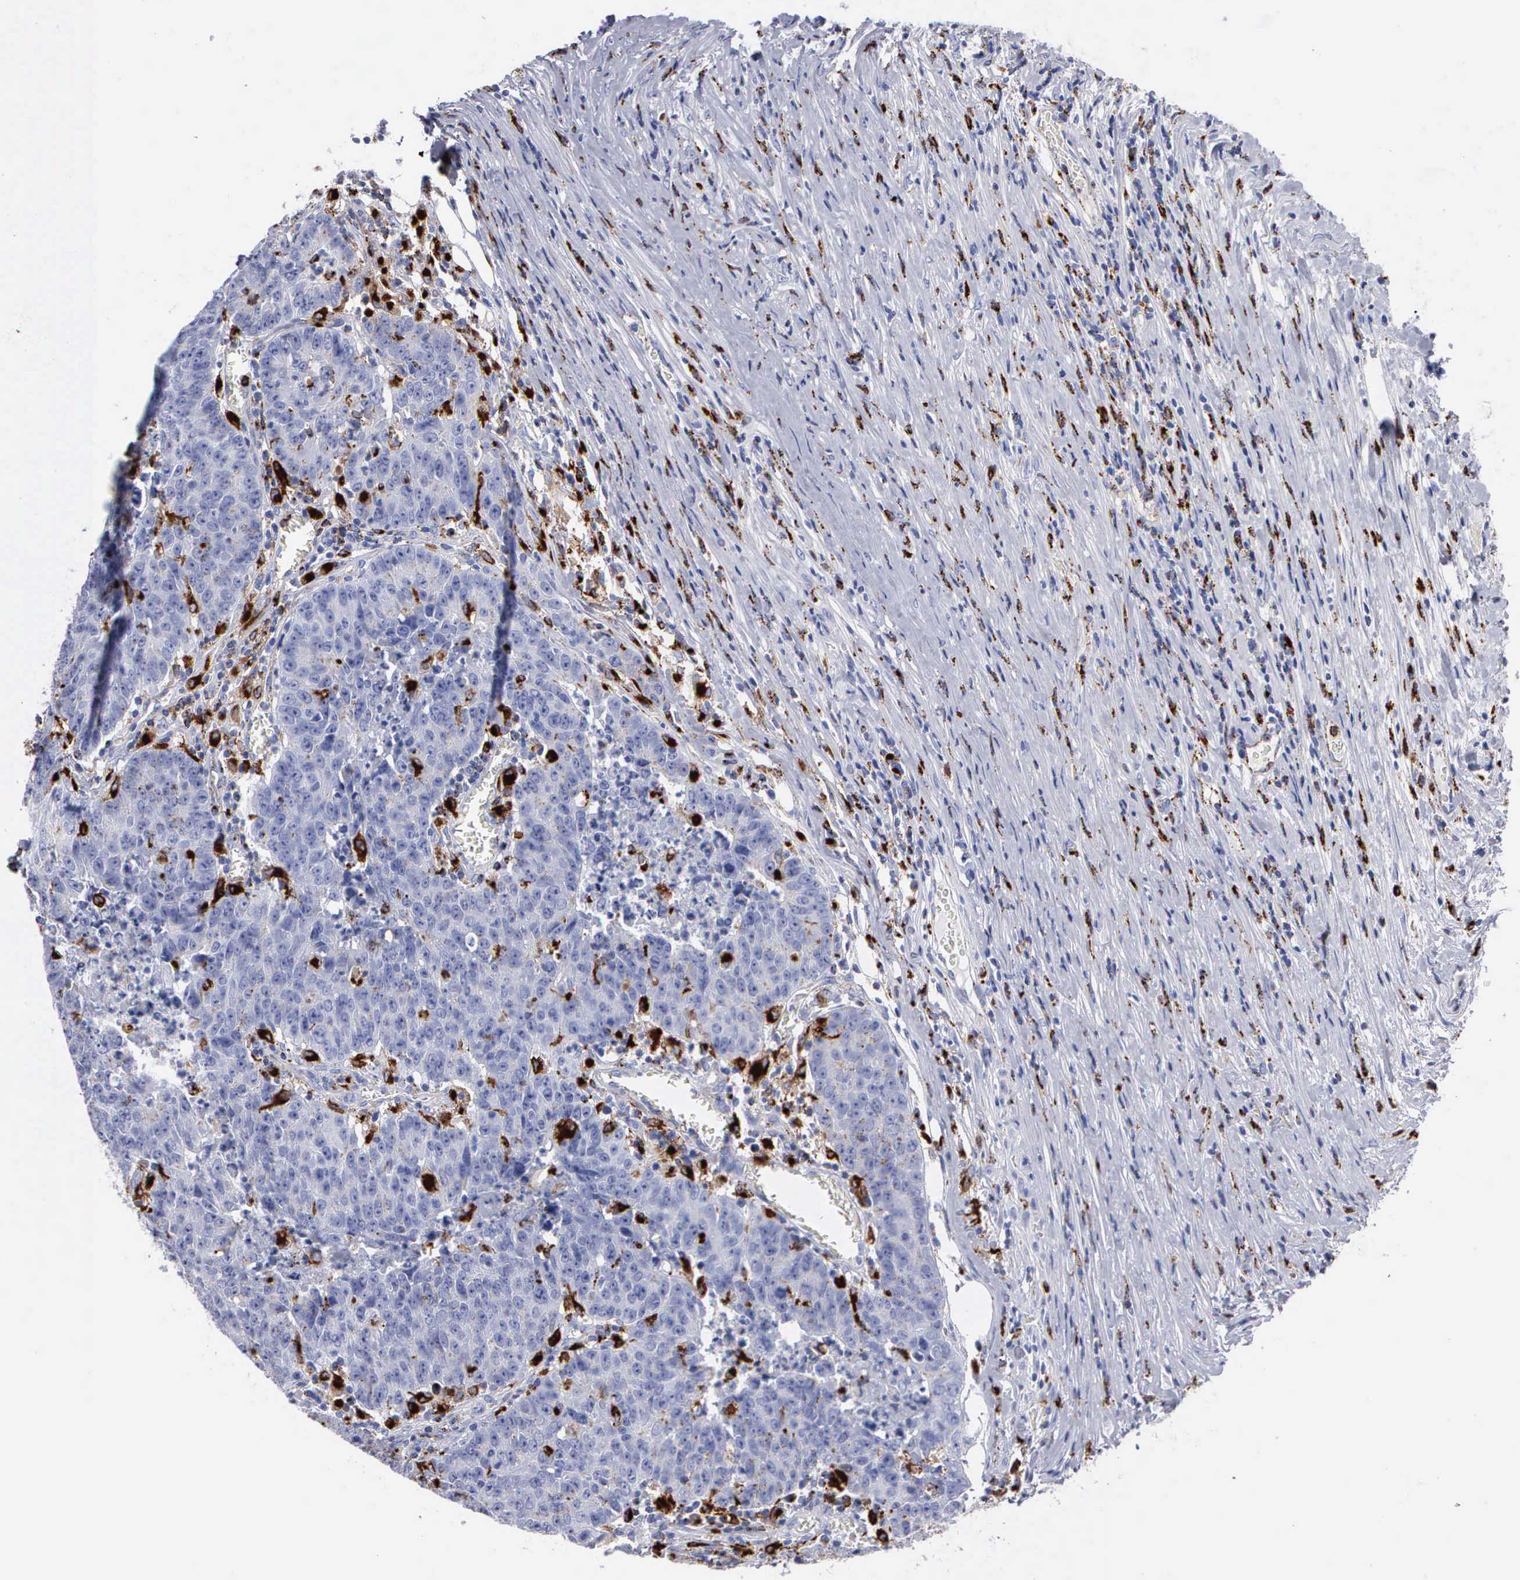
{"staining": {"intensity": "negative", "quantity": "none", "location": "none"}, "tissue": "colorectal cancer", "cell_type": "Tumor cells", "image_type": "cancer", "snomed": [{"axis": "morphology", "description": "Adenocarcinoma, NOS"}, {"axis": "topography", "description": "Colon"}], "caption": "Immunohistochemistry of human adenocarcinoma (colorectal) shows no staining in tumor cells.", "gene": "CTSH", "patient": {"sex": "female", "age": 53}}